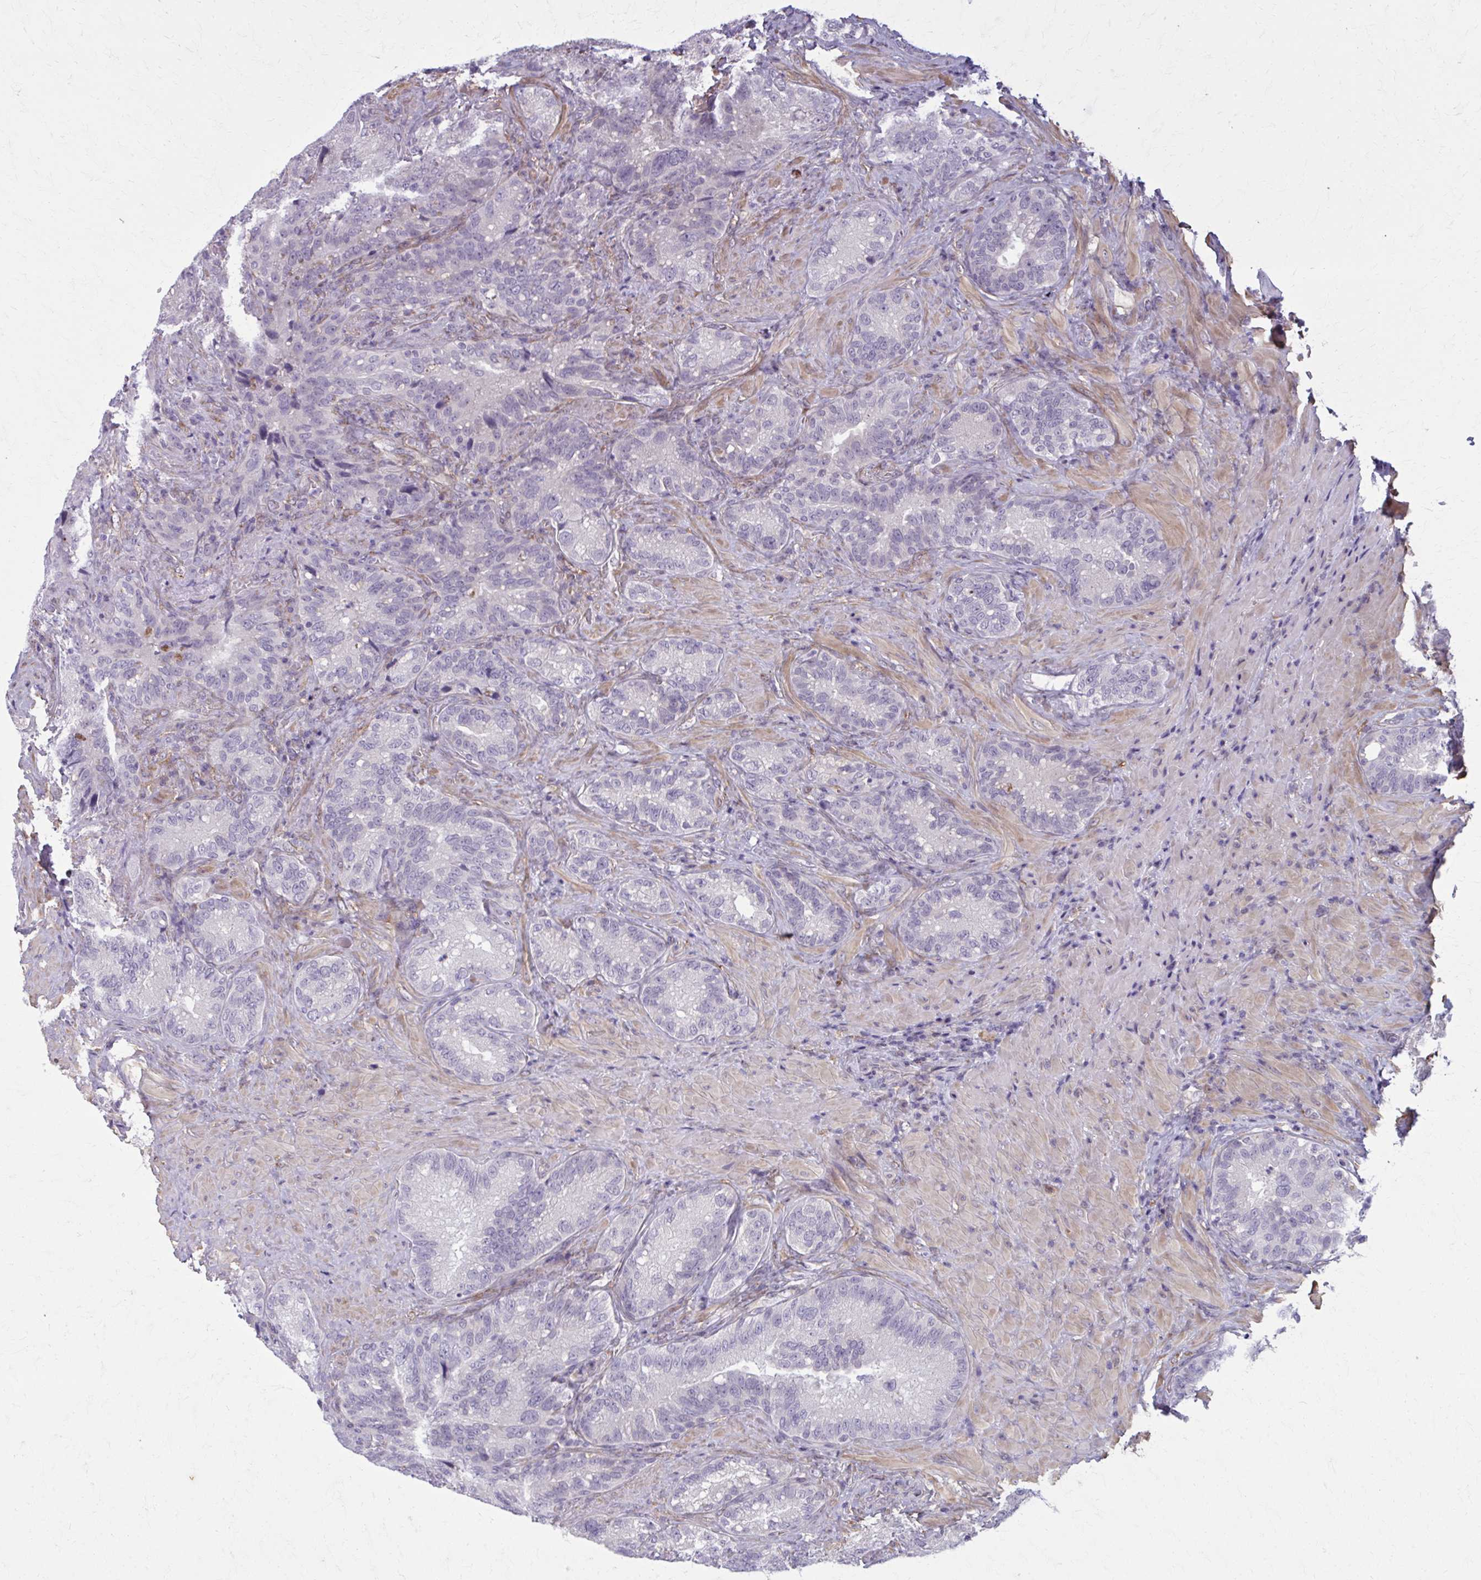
{"staining": {"intensity": "negative", "quantity": "none", "location": "none"}, "tissue": "seminal vesicle", "cell_type": "Glandular cells", "image_type": "normal", "snomed": [{"axis": "morphology", "description": "Normal tissue, NOS"}, {"axis": "topography", "description": "Seminal veicle"}], "caption": "The immunohistochemistry (IHC) micrograph has no significant expression in glandular cells of seminal vesicle. (DAB IHC, high magnification).", "gene": "NUMBL", "patient": {"sex": "male", "age": 68}}